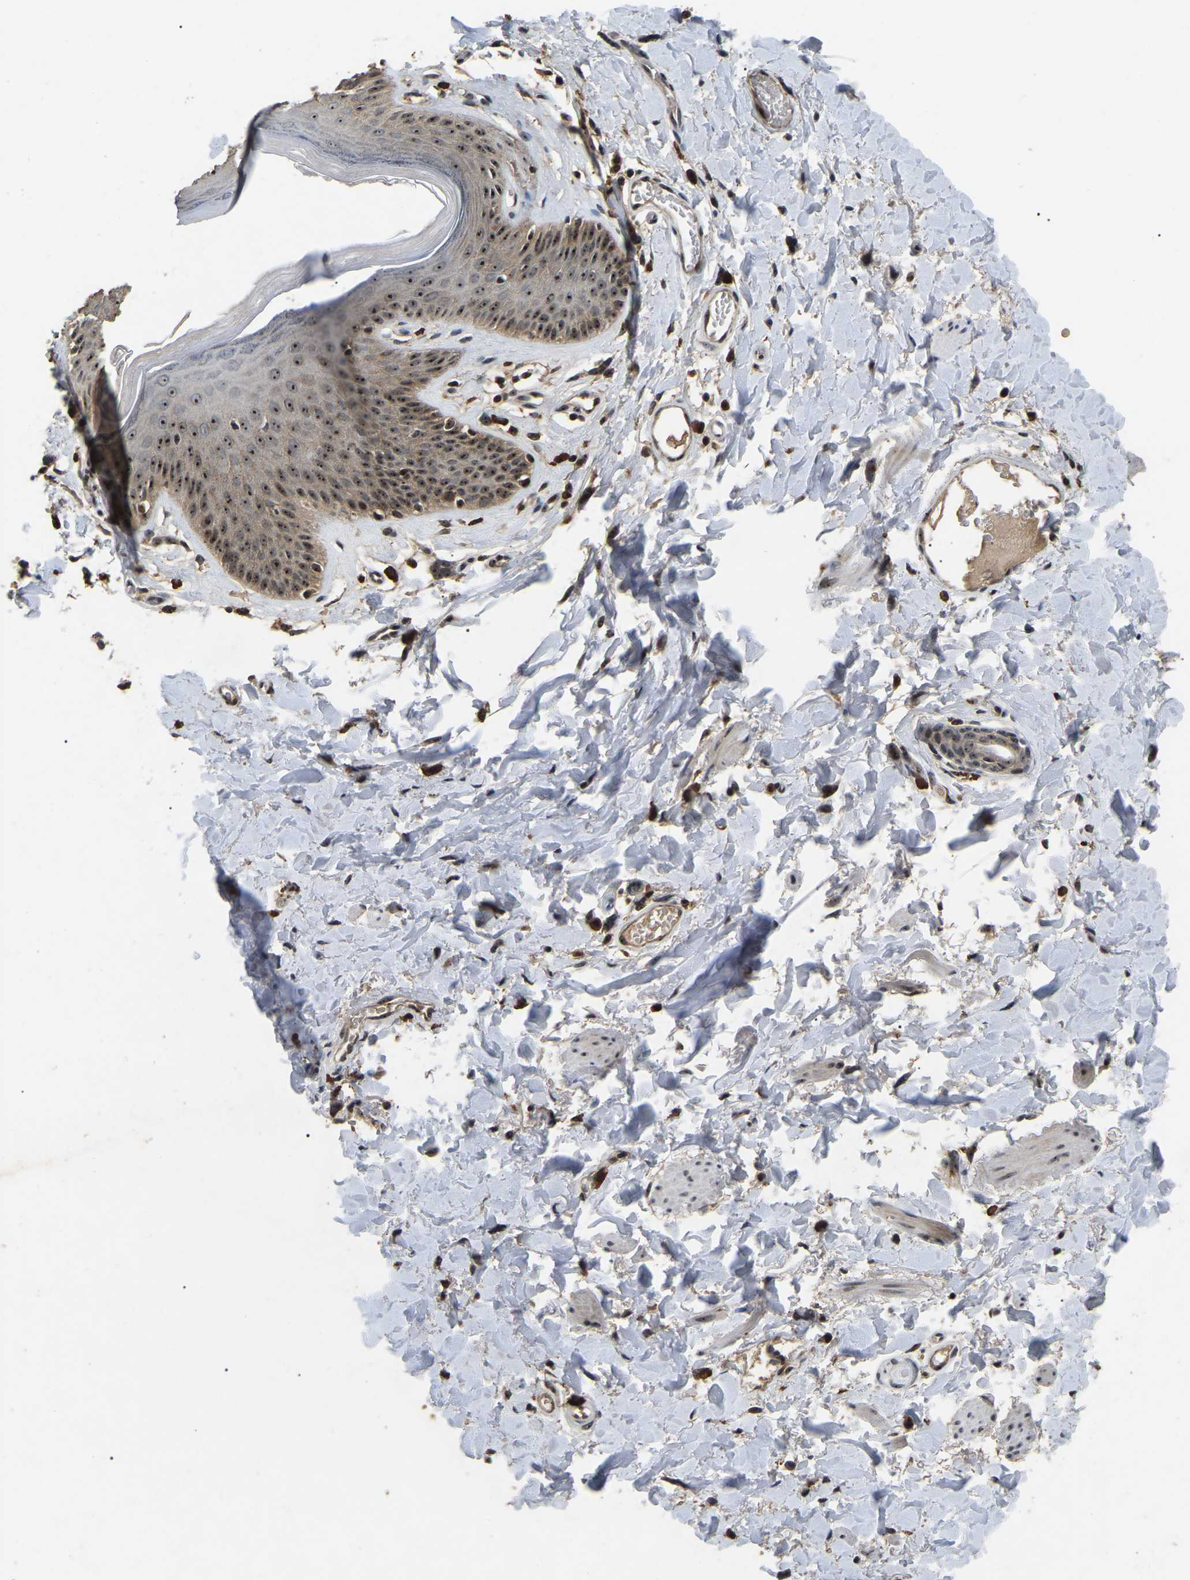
{"staining": {"intensity": "moderate", "quantity": ">75%", "location": "cytoplasmic/membranous,nuclear"}, "tissue": "skin", "cell_type": "Epidermal cells", "image_type": "normal", "snomed": [{"axis": "morphology", "description": "Normal tissue, NOS"}, {"axis": "topography", "description": "Vulva"}], "caption": "The histopathology image reveals staining of unremarkable skin, revealing moderate cytoplasmic/membranous,nuclear protein expression (brown color) within epidermal cells. (brown staining indicates protein expression, while blue staining denotes nuclei).", "gene": "RBM28", "patient": {"sex": "female", "age": 73}}